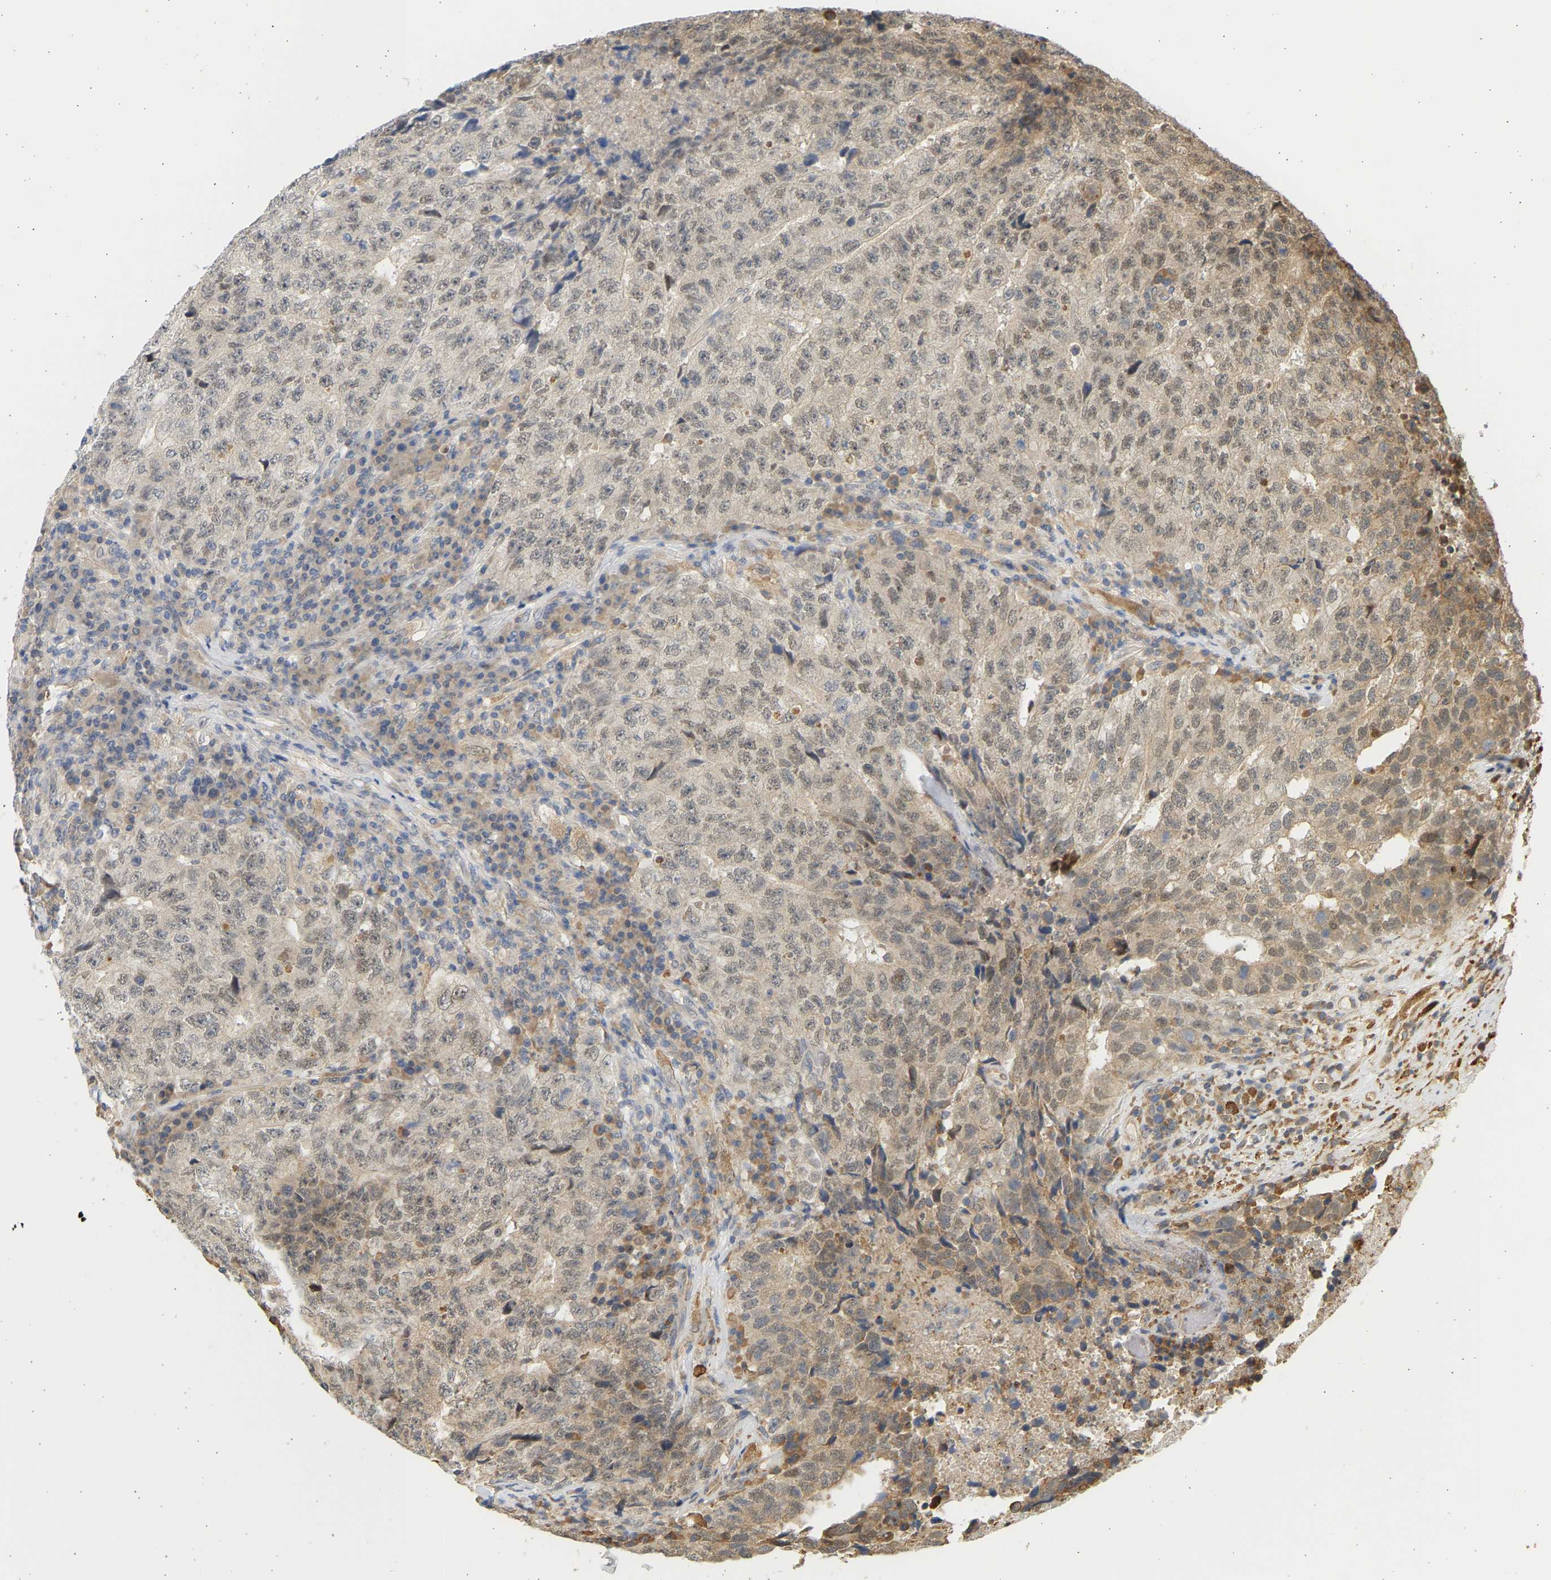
{"staining": {"intensity": "weak", "quantity": ">75%", "location": "cytoplasmic/membranous,nuclear"}, "tissue": "testis cancer", "cell_type": "Tumor cells", "image_type": "cancer", "snomed": [{"axis": "morphology", "description": "Necrosis, NOS"}, {"axis": "morphology", "description": "Carcinoma, Embryonal, NOS"}, {"axis": "topography", "description": "Testis"}], "caption": "Embryonal carcinoma (testis) stained with DAB immunohistochemistry shows low levels of weak cytoplasmic/membranous and nuclear expression in approximately >75% of tumor cells.", "gene": "B4GALT6", "patient": {"sex": "male", "age": 19}}